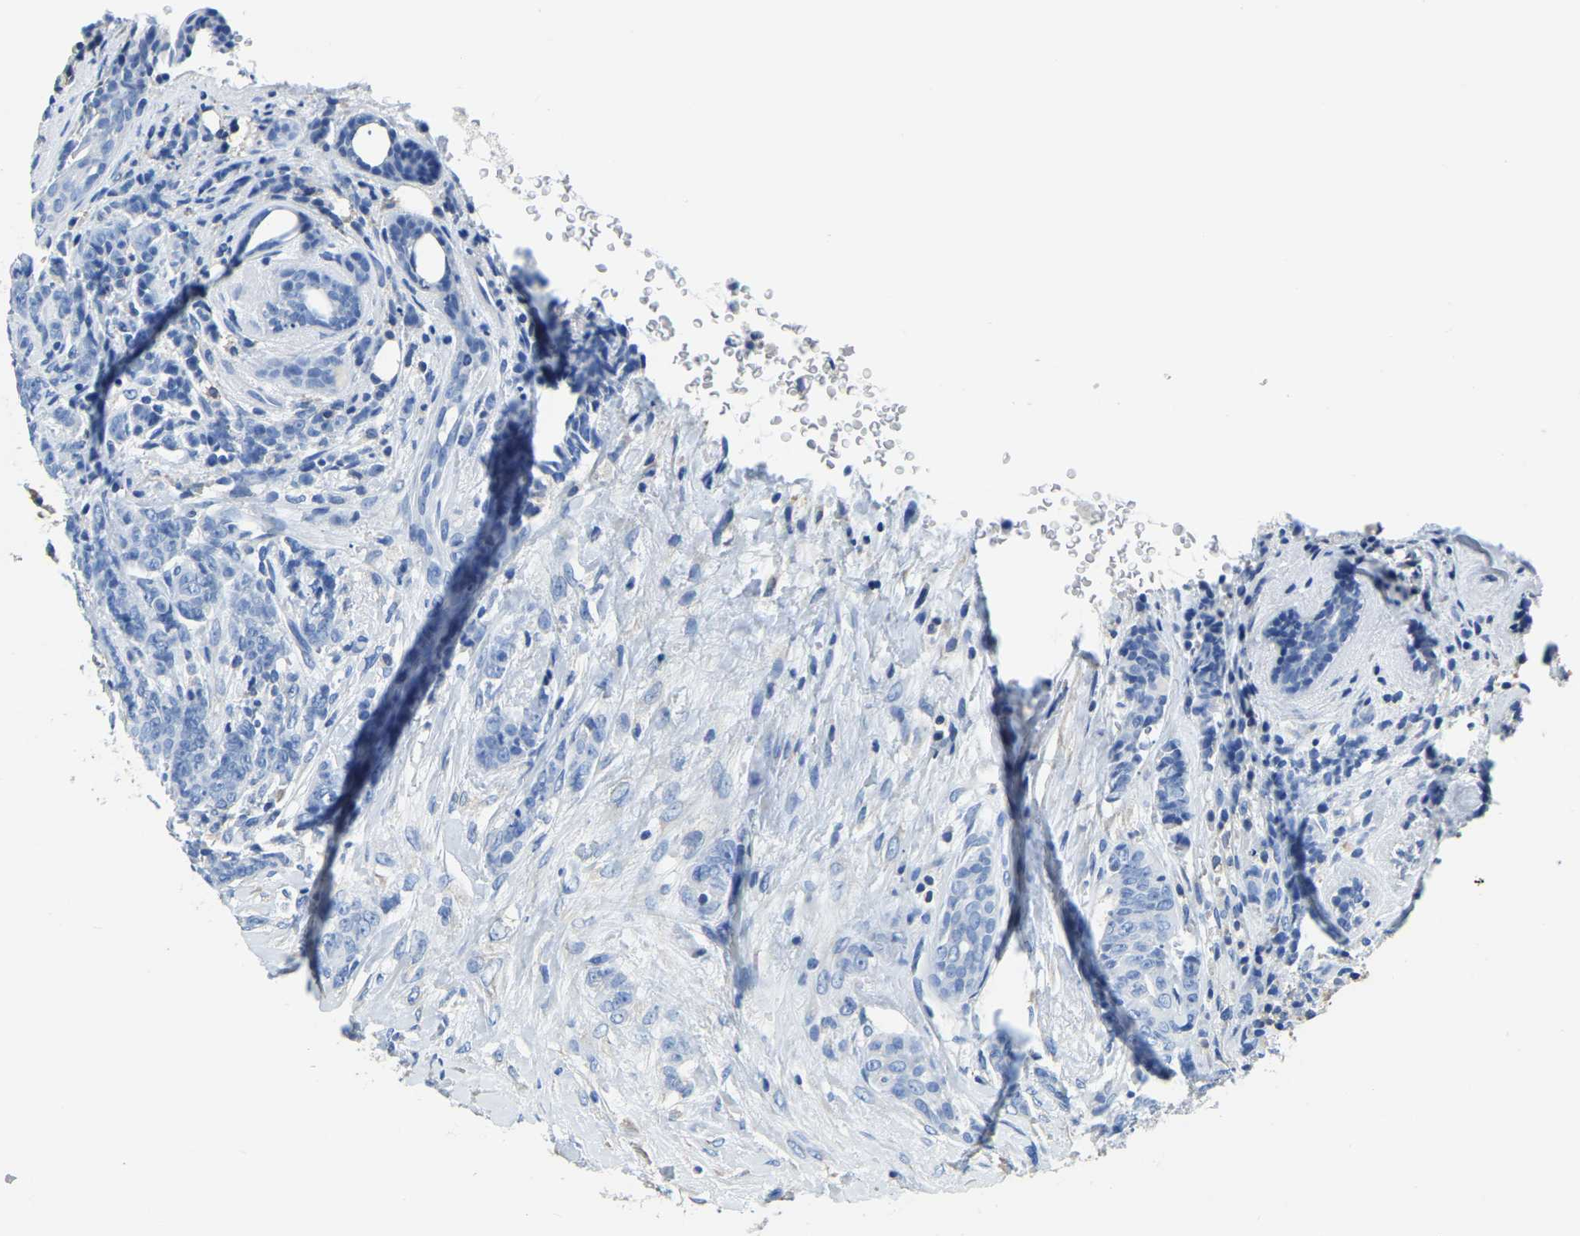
{"staining": {"intensity": "negative", "quantity": "none", "location": "none"}, "tissue": "breast cancer", "cell_type": "Tumor cells", "image_type": "cancer", "snomed": [{"axis": "morphology", "description": "Duct carcinoma"}, {"axis": "topography", "description": "Breast"}], "caption": "High power microscopy photomicrograph of an immunohistochemistry (IHC) photomicrograph of breast cancer (intraductal carcinoma), revealing no significant positivity in tumor cells.", "gene": "ZDHHC13", "patient": {"sex": "female", "age": 40}}